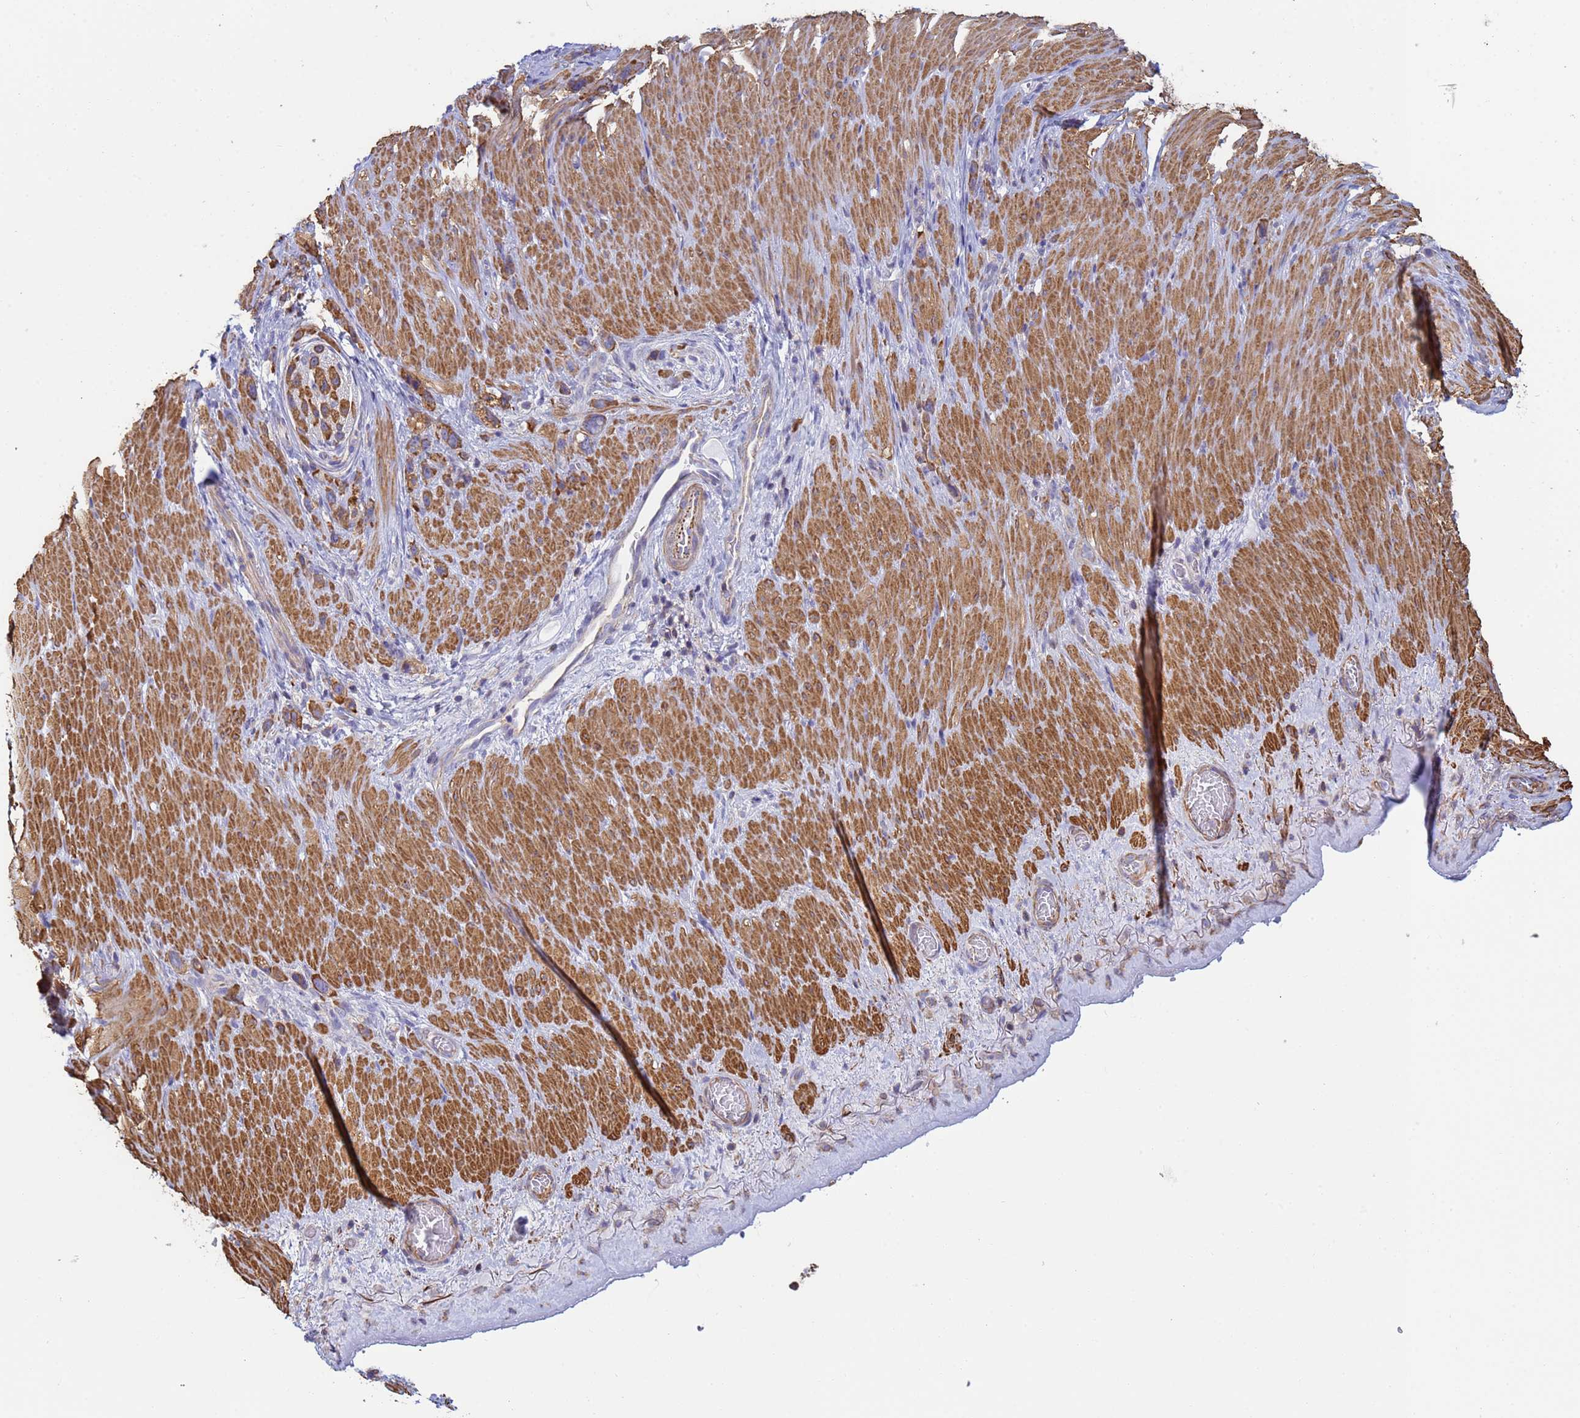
{"staining": {"intensity": "moderate", "quantity": ">75%", "location": "cytoplasmic/membranous"}, "tissue": "stomach cancer", "cell_type": "Tumor cells", "image_type": "cancer", "snomed": [{"axis": "morphology", "description": "Adenocarcinoma, NOS"}, {"axis": "topography", "description": "Stomach"}], "caption": "Moderate cytoplasmic/membranous protein expression is present in approximately >75% of tumor cells in stomach cancer.", "gene": "ZNG1B", "patient": {"sex": "female", "age": 65}}